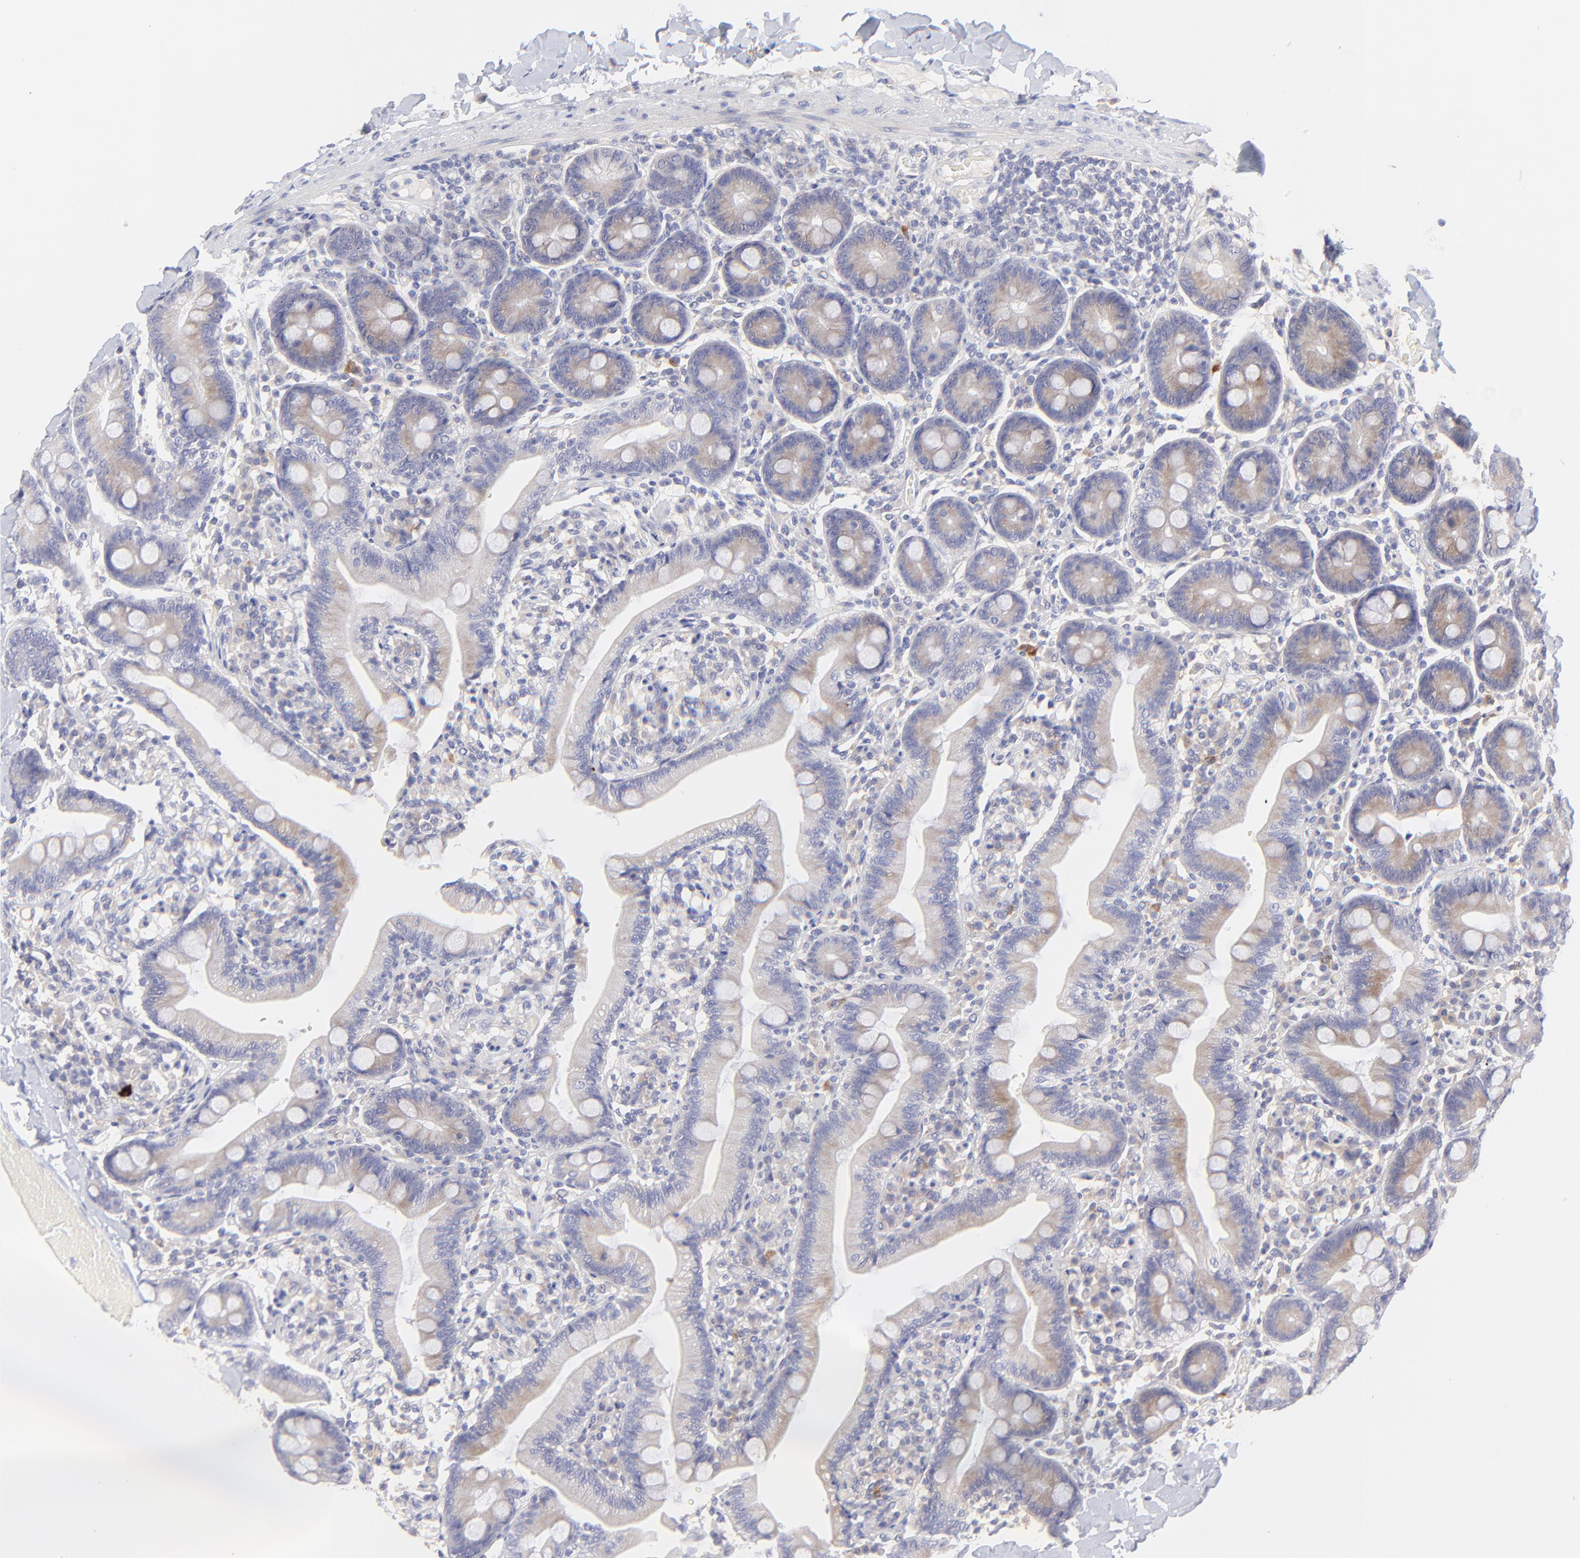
{"staining": {"intensity": "moderate", "quantity": ">75%", "location": "cytoplasmic/membranous"}, "tissue": "duodenum", "cell_type": "Glandular cells", "image_type": "normal", "snomed": [{"axis": "morphology", "description": "Normal tissue, NOS"}, {"axis": "topography", "description": "Duodenum"}], "caption": "Protein expression analysis of benign duodenum exhibits moderate cytoplasmic/membranous staining in about >75% of glandular cells.", "gene": "LHFPL1", "patient": {"sex": "male", "age": 66}}